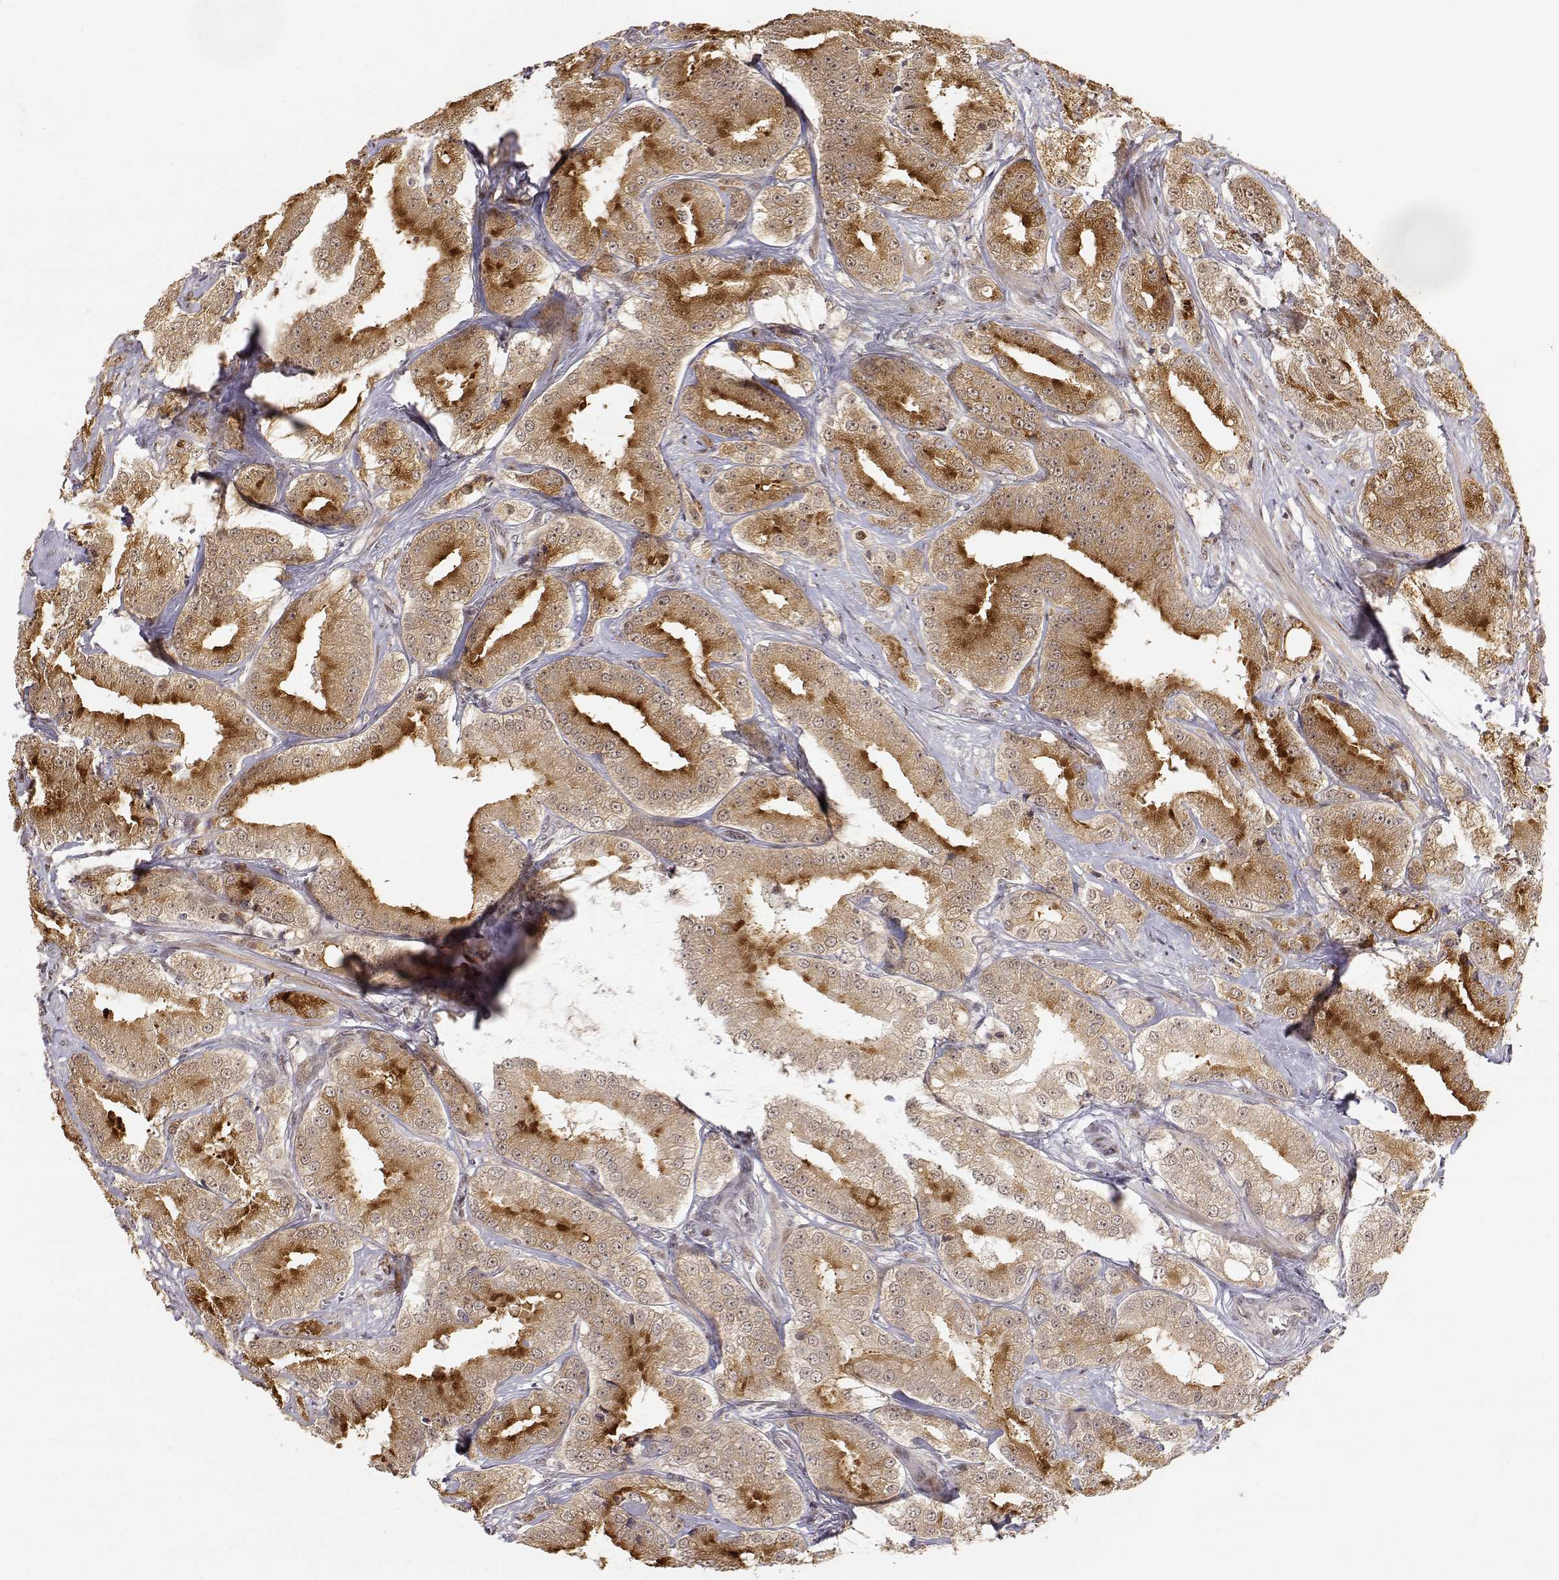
{"staining": {"intensity": "moderate", "quantity": ">75%", "location": "cytoplasmic/membranous,nuclear"}, "tissue": "prostate cancer", "cell_type": "Tumor cells", "image_type": "cancer", "snomed": [{"axis": "morphology", "description": "Adenocarcinoma, High grade"}, {"axis": "topography", "description": "Prostate"}], "caption": "Brown immunohistochemical staining in prostate adenocarcinoma (high-grade) displays moderate cytoplasmic/membranous and nuclear positivity in about >75% of tumor cells. The protein is stained brown, and the nuclei are stained in blue (DAB (3,3'-diaminobenzidine) IHC with brightfield microscopy, high magnification).", "gene": "BRCA1", "patient": {"sex": "male", "age": 64}}